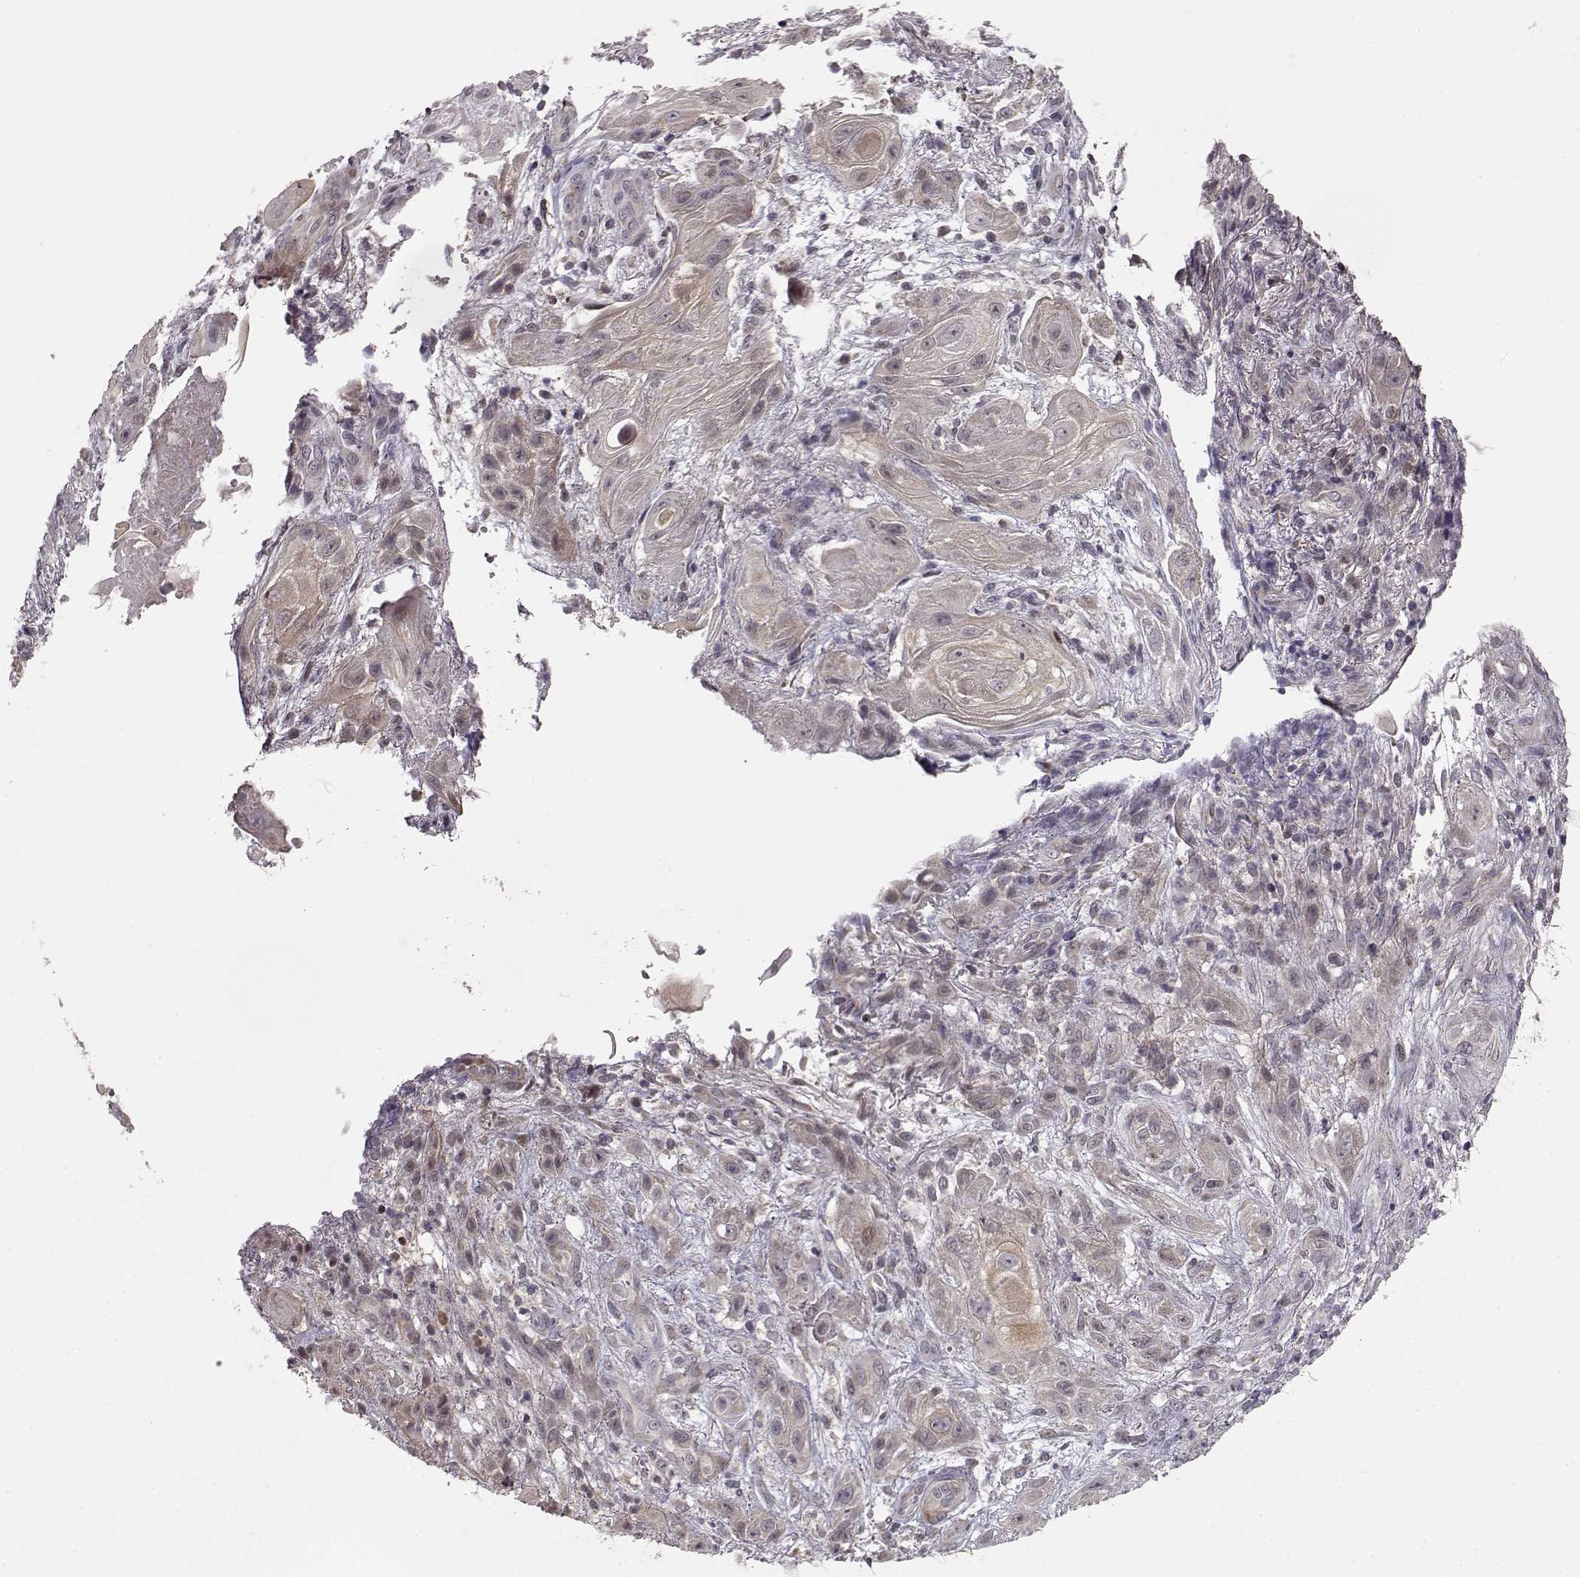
{"staining": {"intensity": "weak", "quantity": "<25%", "location": "cytoplasmic/membranous"}, "tissue": "skin cancer", "cell_type": "Tumor cells", "image_type": "cancer", "snomed": [{"axis": "morphology", "description": "Squamous cell carcinoma, NOS"}, {"axis": "topography", "description": "Skin"}], "caption": "The histopathology image shows no staining of tumor cells in squamous cell carcinoma (skin).", "gene": "BACH2", "patient": {"sex": "male", "age": 62}}